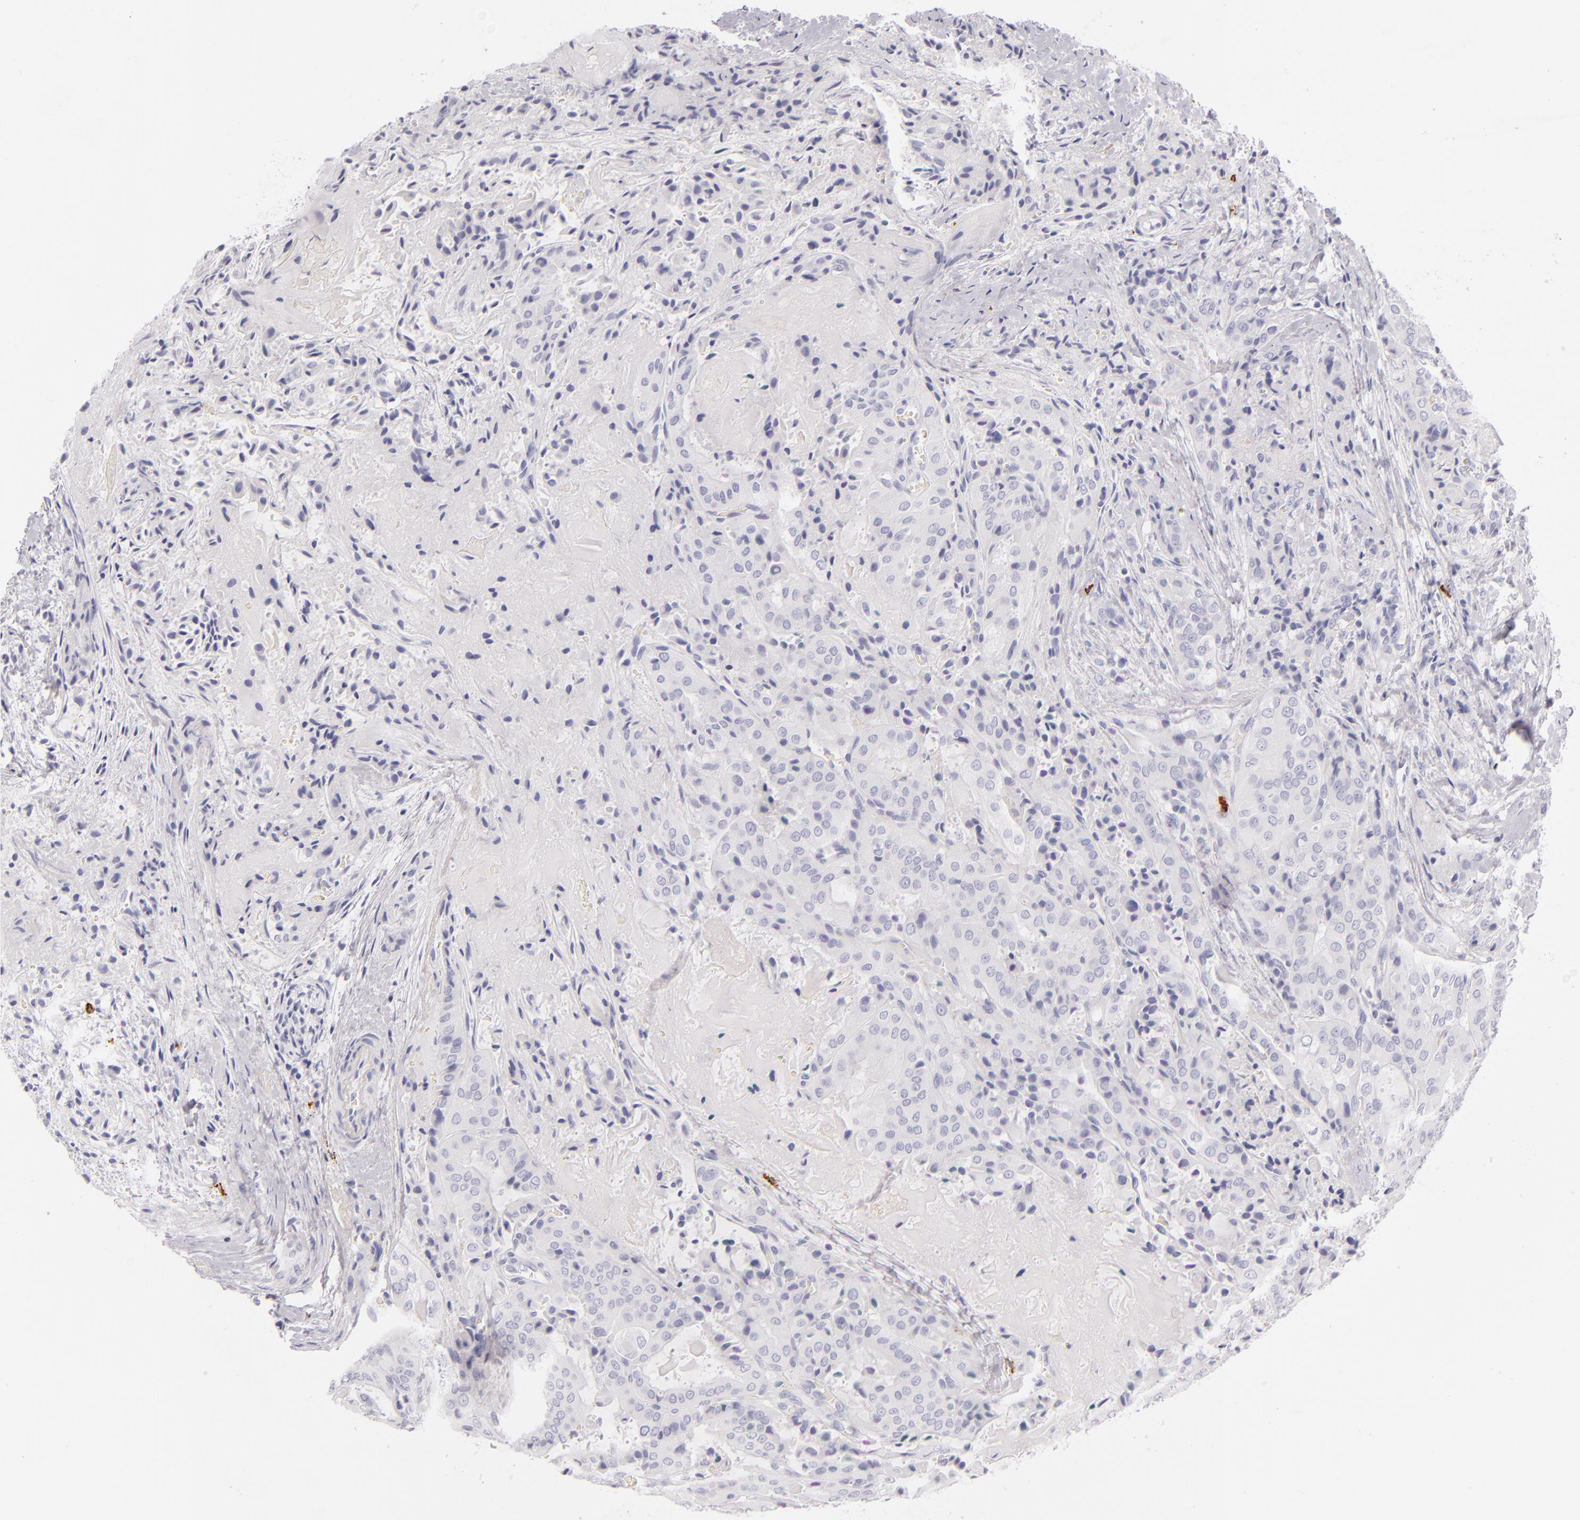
{"staining": {"intensity": "negative", "quantity": "none", "location": "none"}, "tissue": "thyroid cancer", "cell_type": "Tumor cells", "image_type": "cancer", "snomed": [{"axis": "morphology", "description": "Papillary adenocarcinoma, NOS"}, {"axis": "topography", "description": "Thyroid gland"}], "caption": "Histopathology image shows no significant protein positivity in tumor cells of thyroid cancer (papillary adenocarcinoma).", "gene": "TPSD1", "patient": {"sex": "female", "age": 71}}